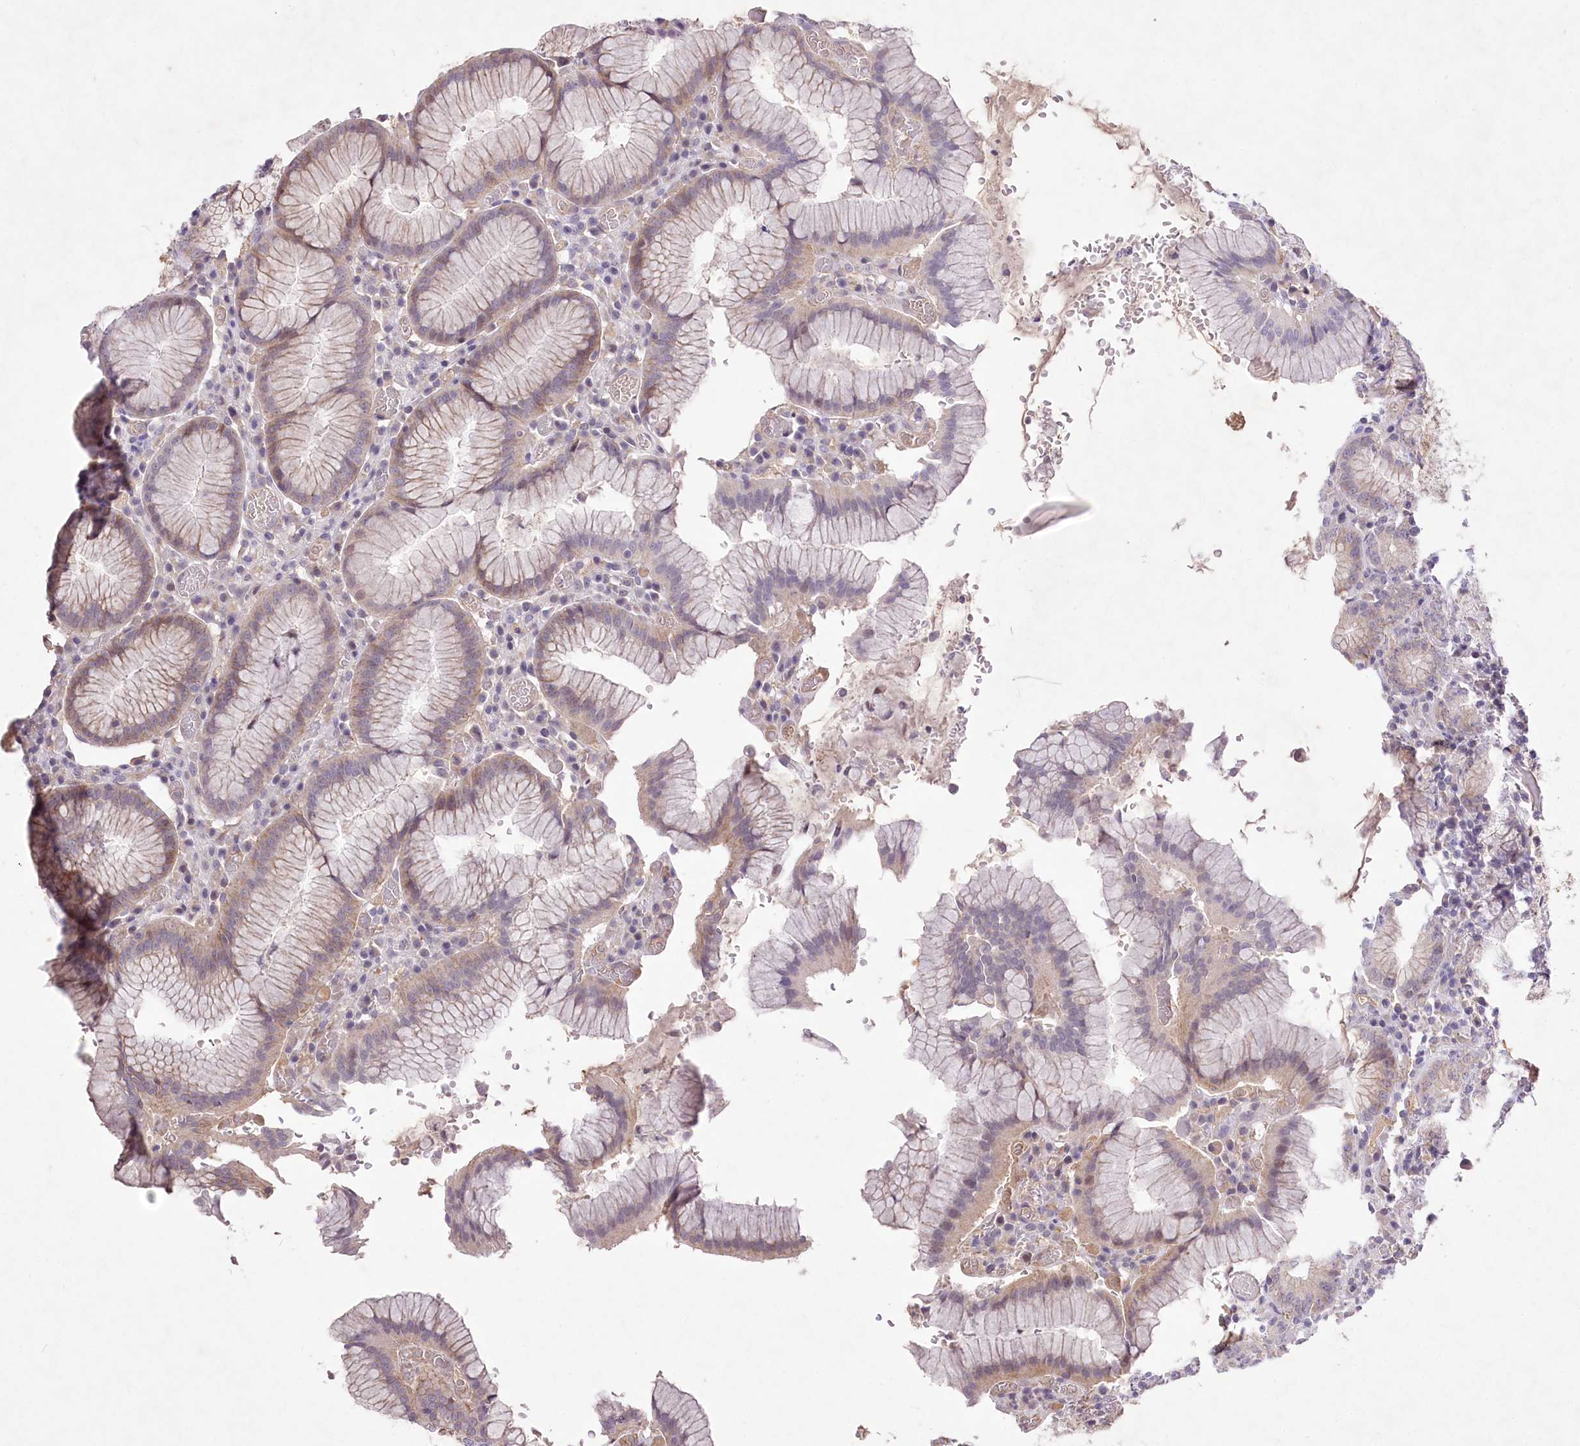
{"staining": {"intensity": "strong", "quantity": "<25%", "location": "cytoplasmic/membranous"}, "tissue": "stomach", "cell_type": "Glandular cells", "image_type": "normal", "snomed": [{"axis": "morphology", "description": "Normal tissue, NOS"}, {"axis": "topography", "description": "Stomach"}], "caption": "An immunohistochemistry (IHC) image of unremarkable tissue is shown. Protein staining in brown shows strong cytoplasmic/membranous positivity in stomach within glandular cells.", "gene": "ENPP1", "patient": {"sex": "male", "age": 55}}